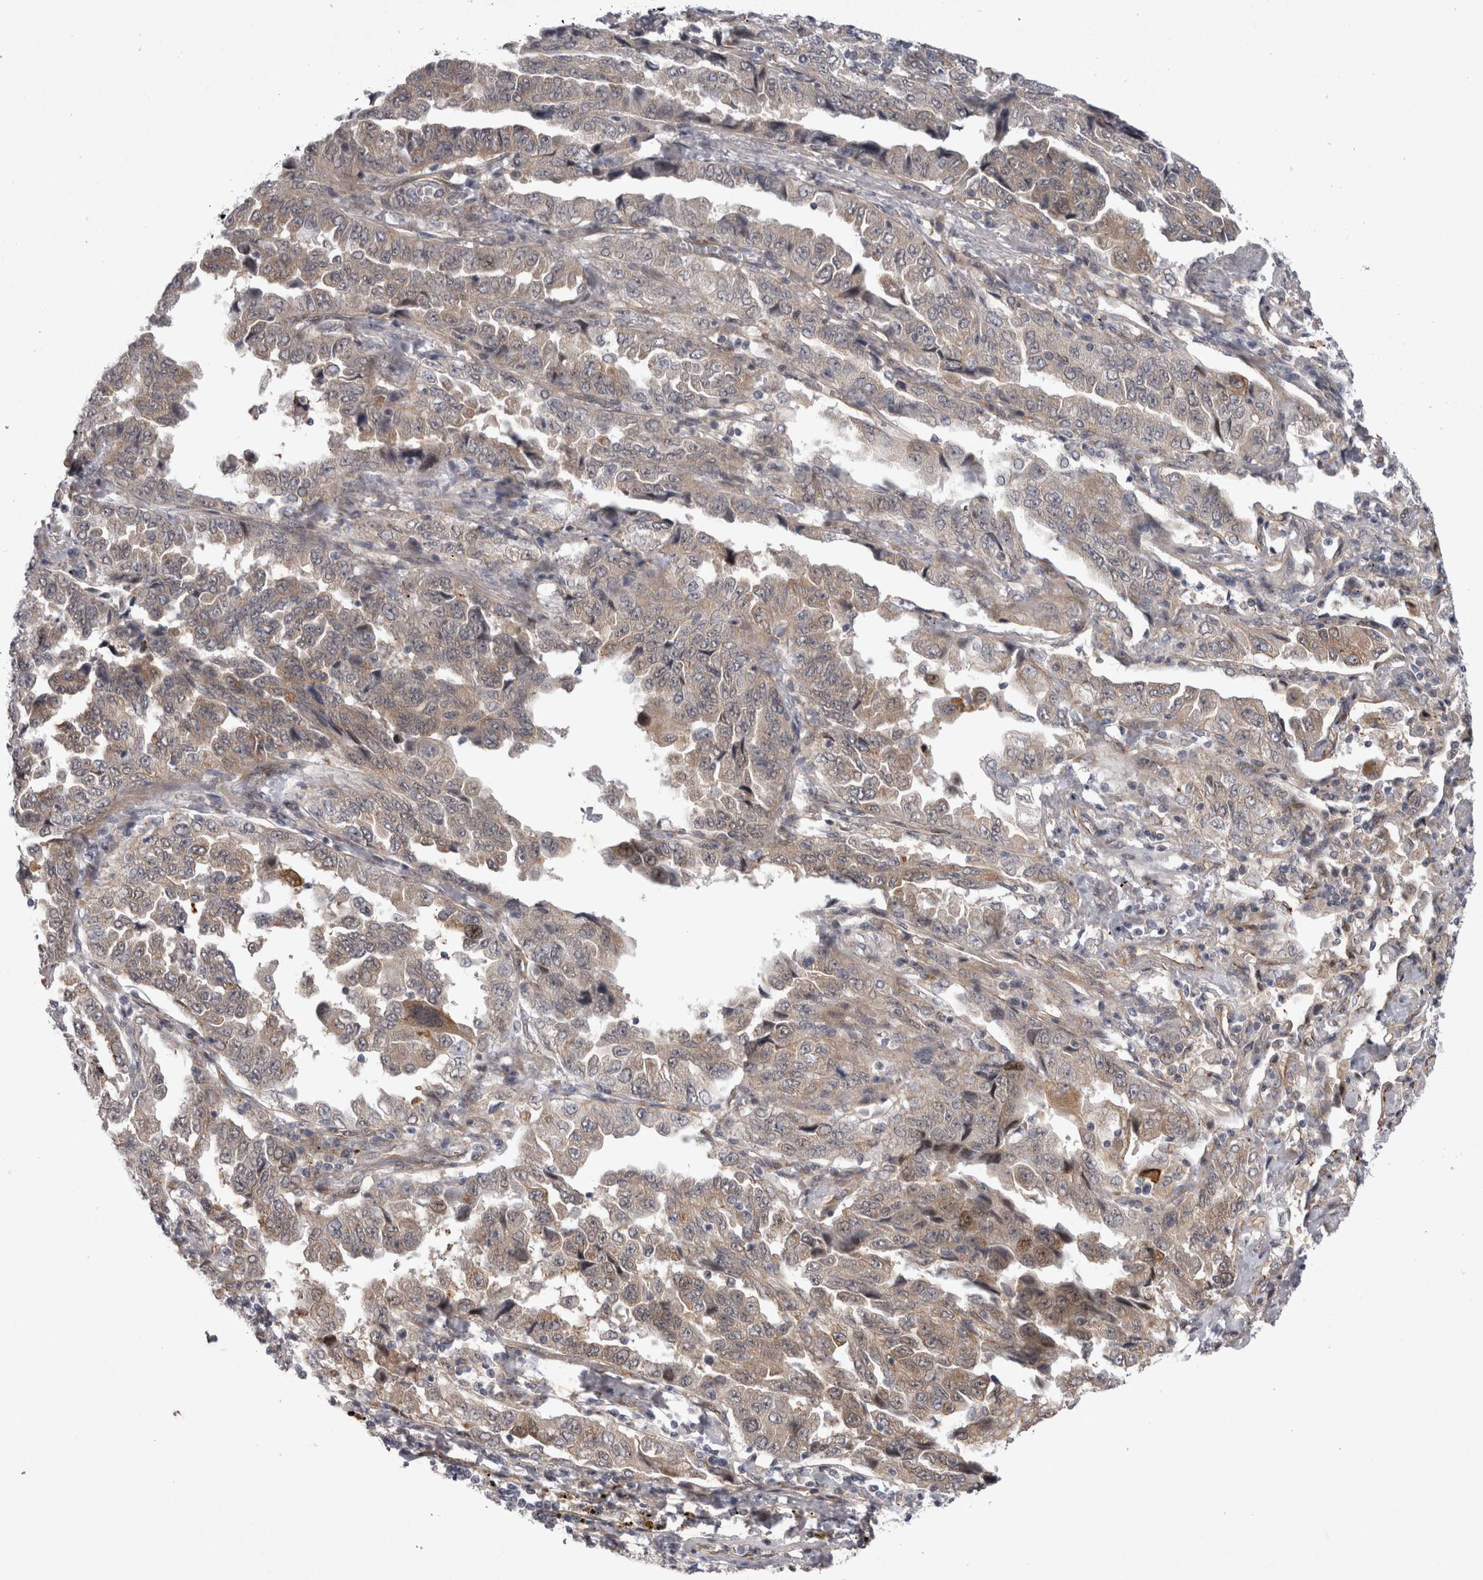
{"staining": {"intensity": "weak", "quantity": "25%-75%", "location": "cytoplasmic/membranous"}, "tissue": "lung cancer", "cell_type": "Tumor cells", "image_type": "cancer", "snomed": [{"axis": "morphology", "description": "Adenocarcinoma, NOS"}, {"axis": "topography", "description": "Lung"}], "caption": "Immunohistochemistry (IHC) micrograph of lung cancer stained for a protein (brown), which exhibits low levels of weak cytoplasmic/membranous expression in about 25%-75% of tumor cells.", "gene": "PARP11", "patient": {"sex": "female", "age": 51}}